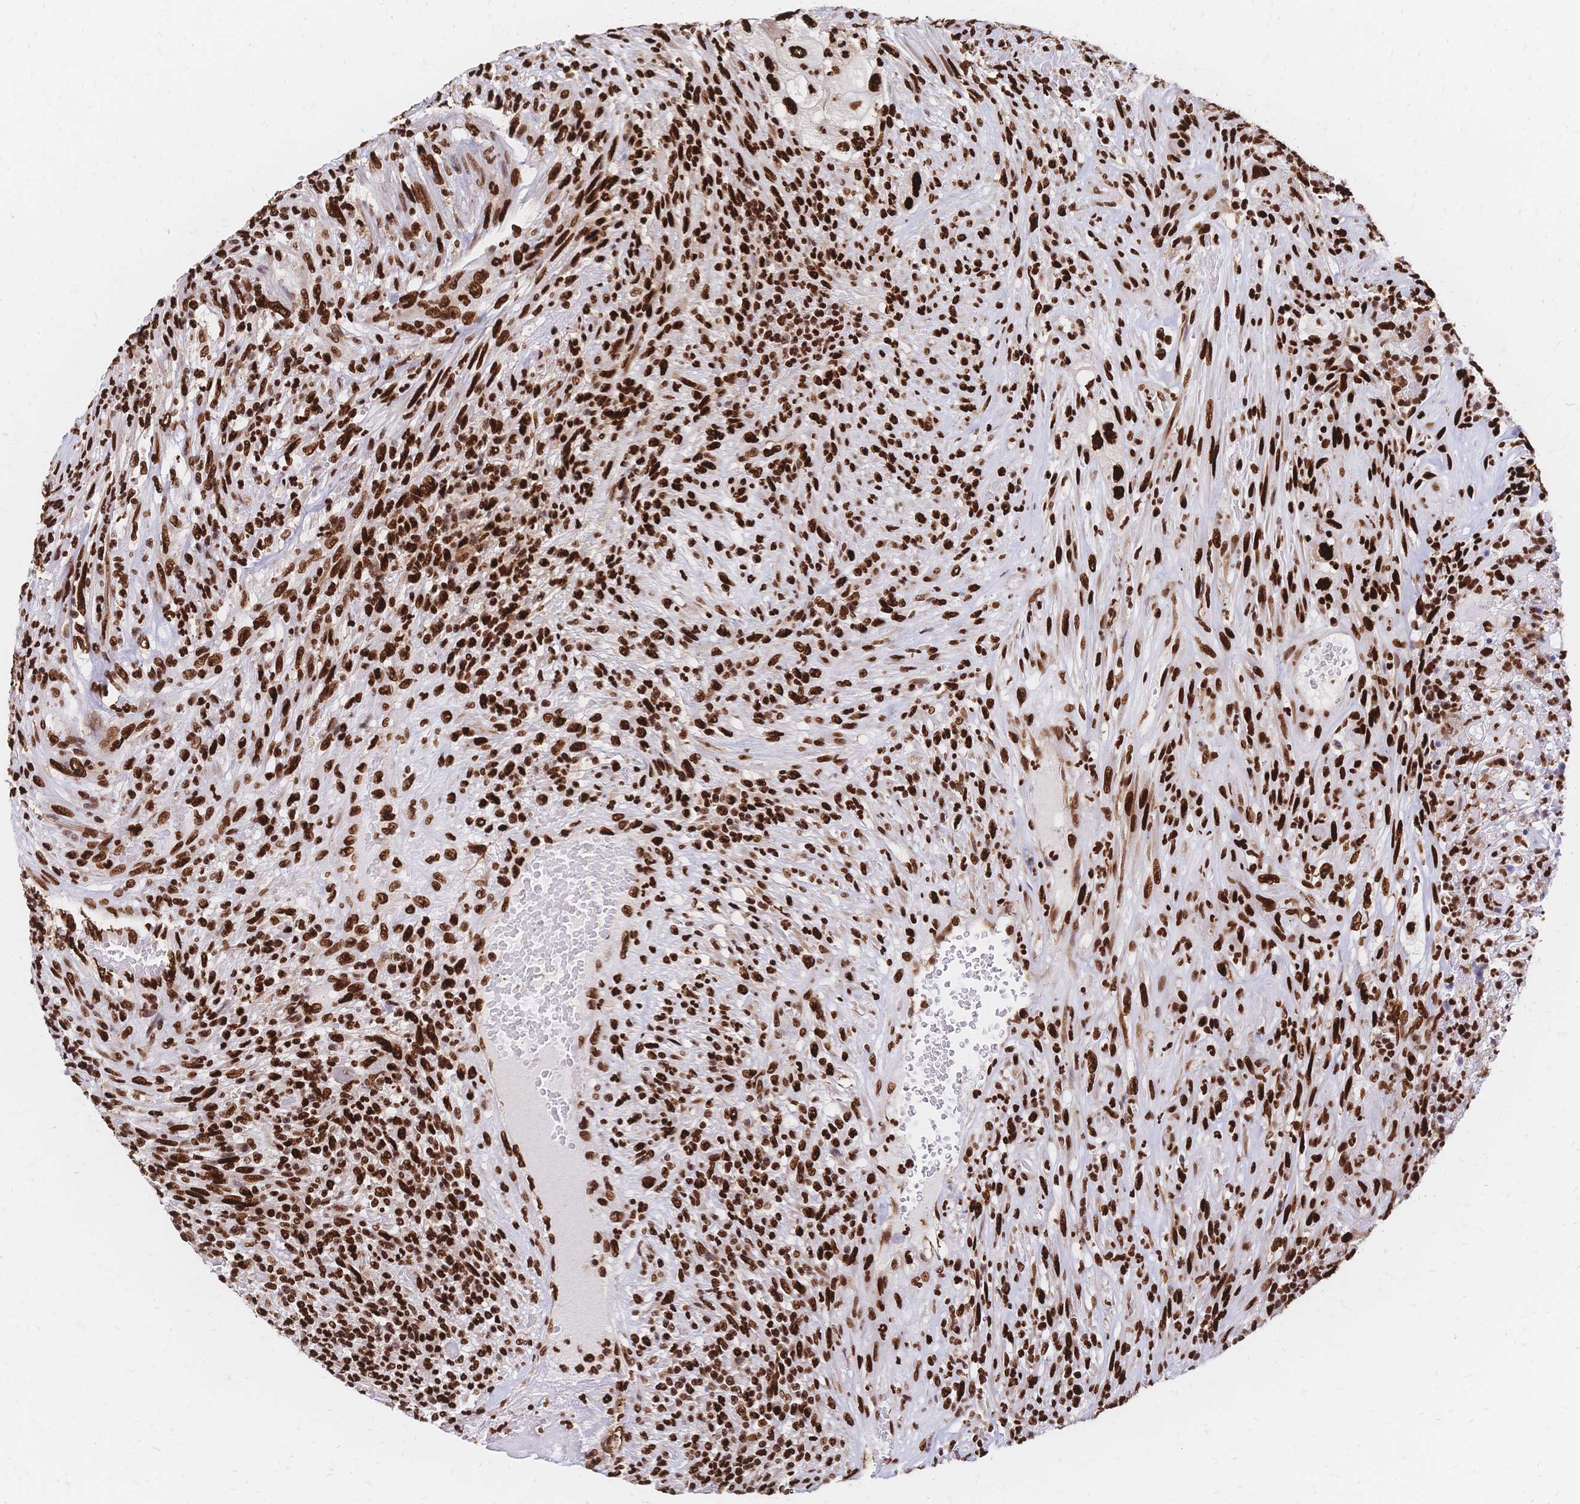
{"staining": {"intensity": "strong", "quantity": ">75%", "location": "nuclear"}, "tissue": "urothelial cancer", "cell_type": "Tumor cells", "image_type": "cancer", "snomed": [{"axis": "morphology", "description": "Urothelial carcinoma, High grade"}, {"axis": "topography", "description": "Urinary bladder"}], "caption": "Human urothelial cancer stained for a protein (brown) exhibits strong nuclear positive expression in approximately >75% of tumor cells.", "gene": "HDGF", "patient": {"sex": "female", "age": 60}}